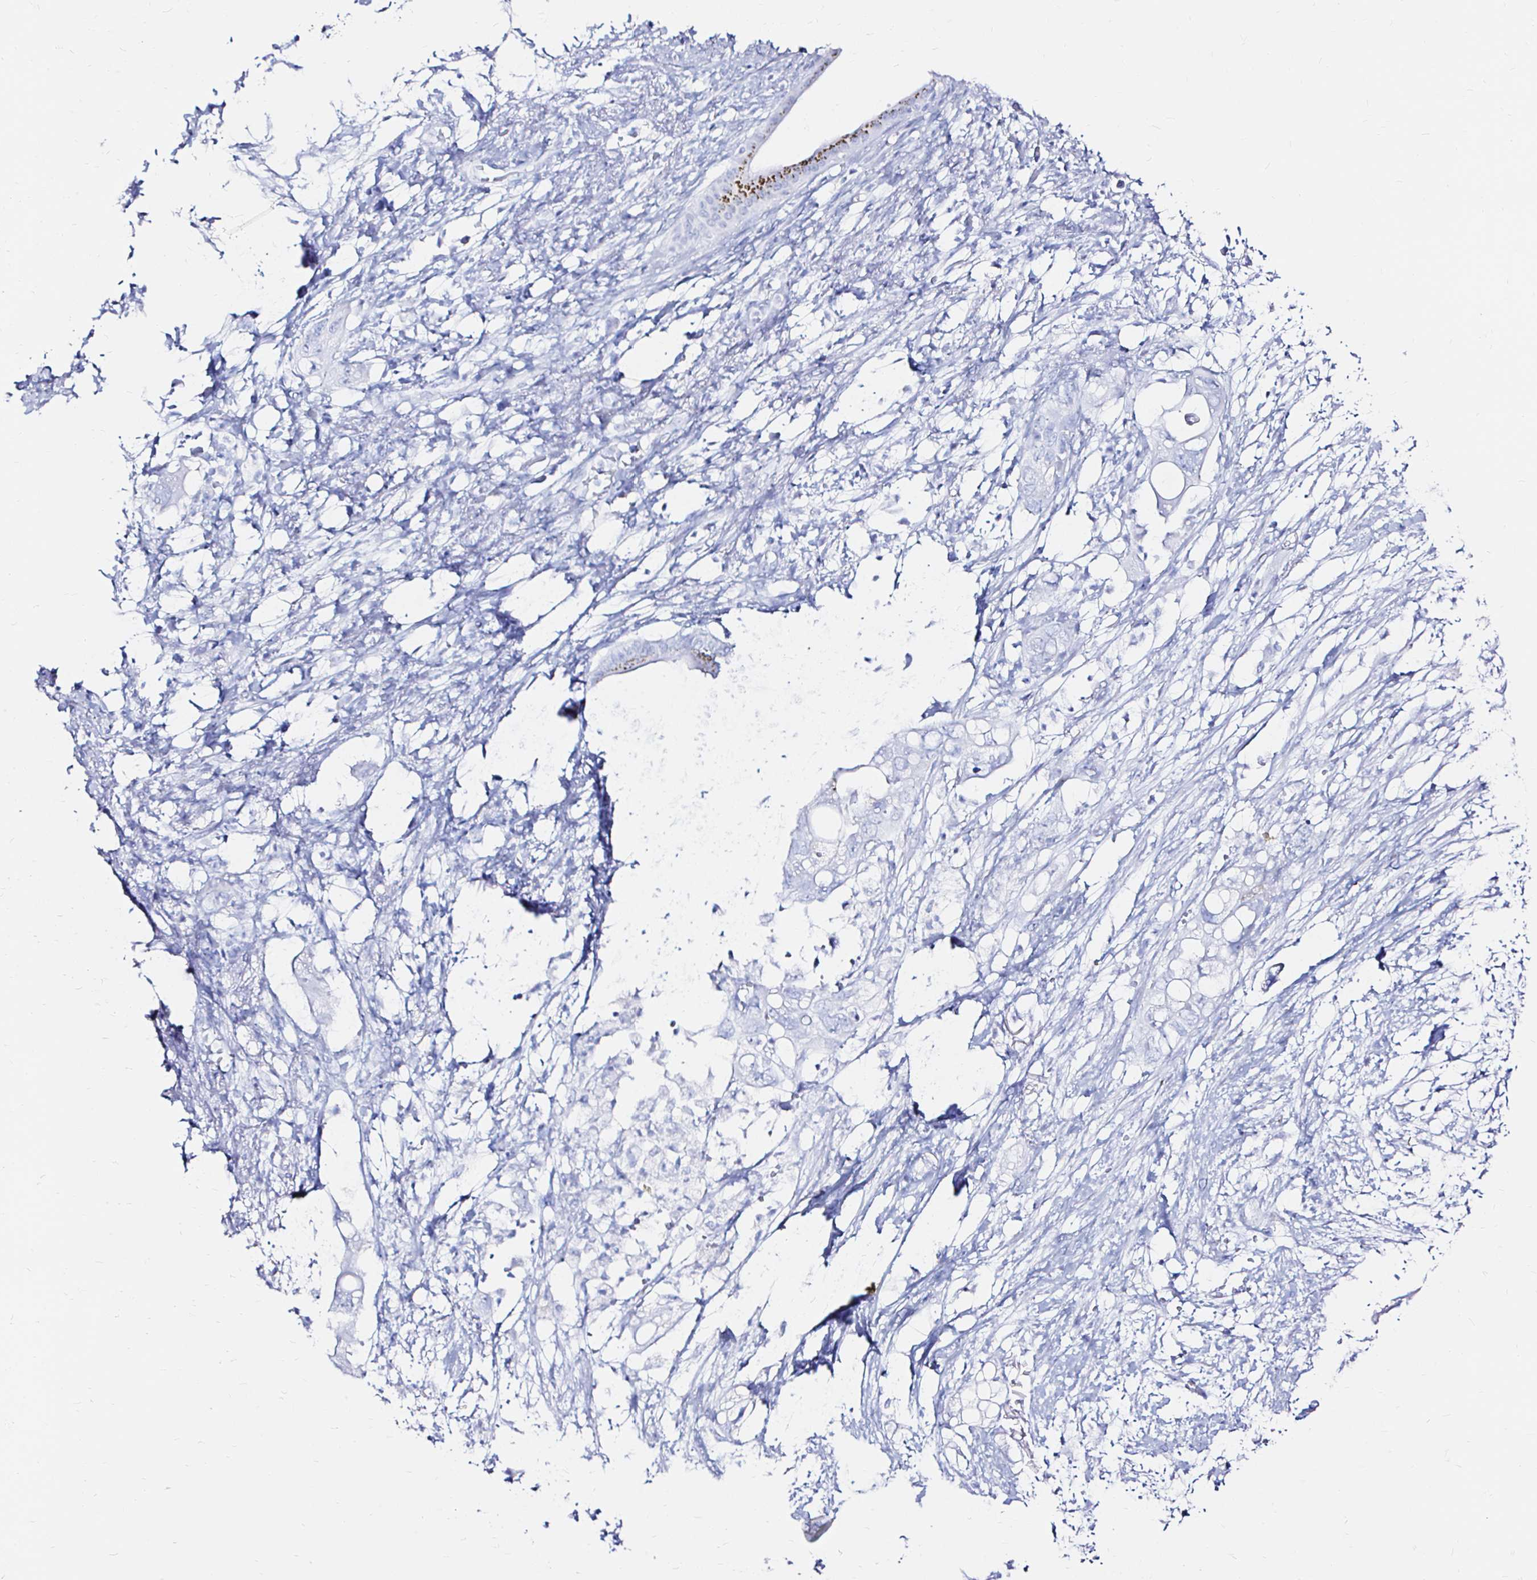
{"staining": {"intensity": "strong", "quantity": "<25%", "location": "cytoplasmic/membranous"}, "tissue": "pancreatic cancer", "cell_type": "Tumor cells", "image_type": "cancer", "snomed": [{"axis": "morphology", "description": "Adenocarcinoma, NOS"}, {"axis": "topography", "description": "Pancreas"}], "caption": "Immunohistochemical staining of human pancreatic adenocarcinoma displays medium levels of strong cytoplasmic/membranous protein positivity in about <25% of tumor cells.", "gene": "ZNF432", "patient": {"sex": "female", "age": 72}}